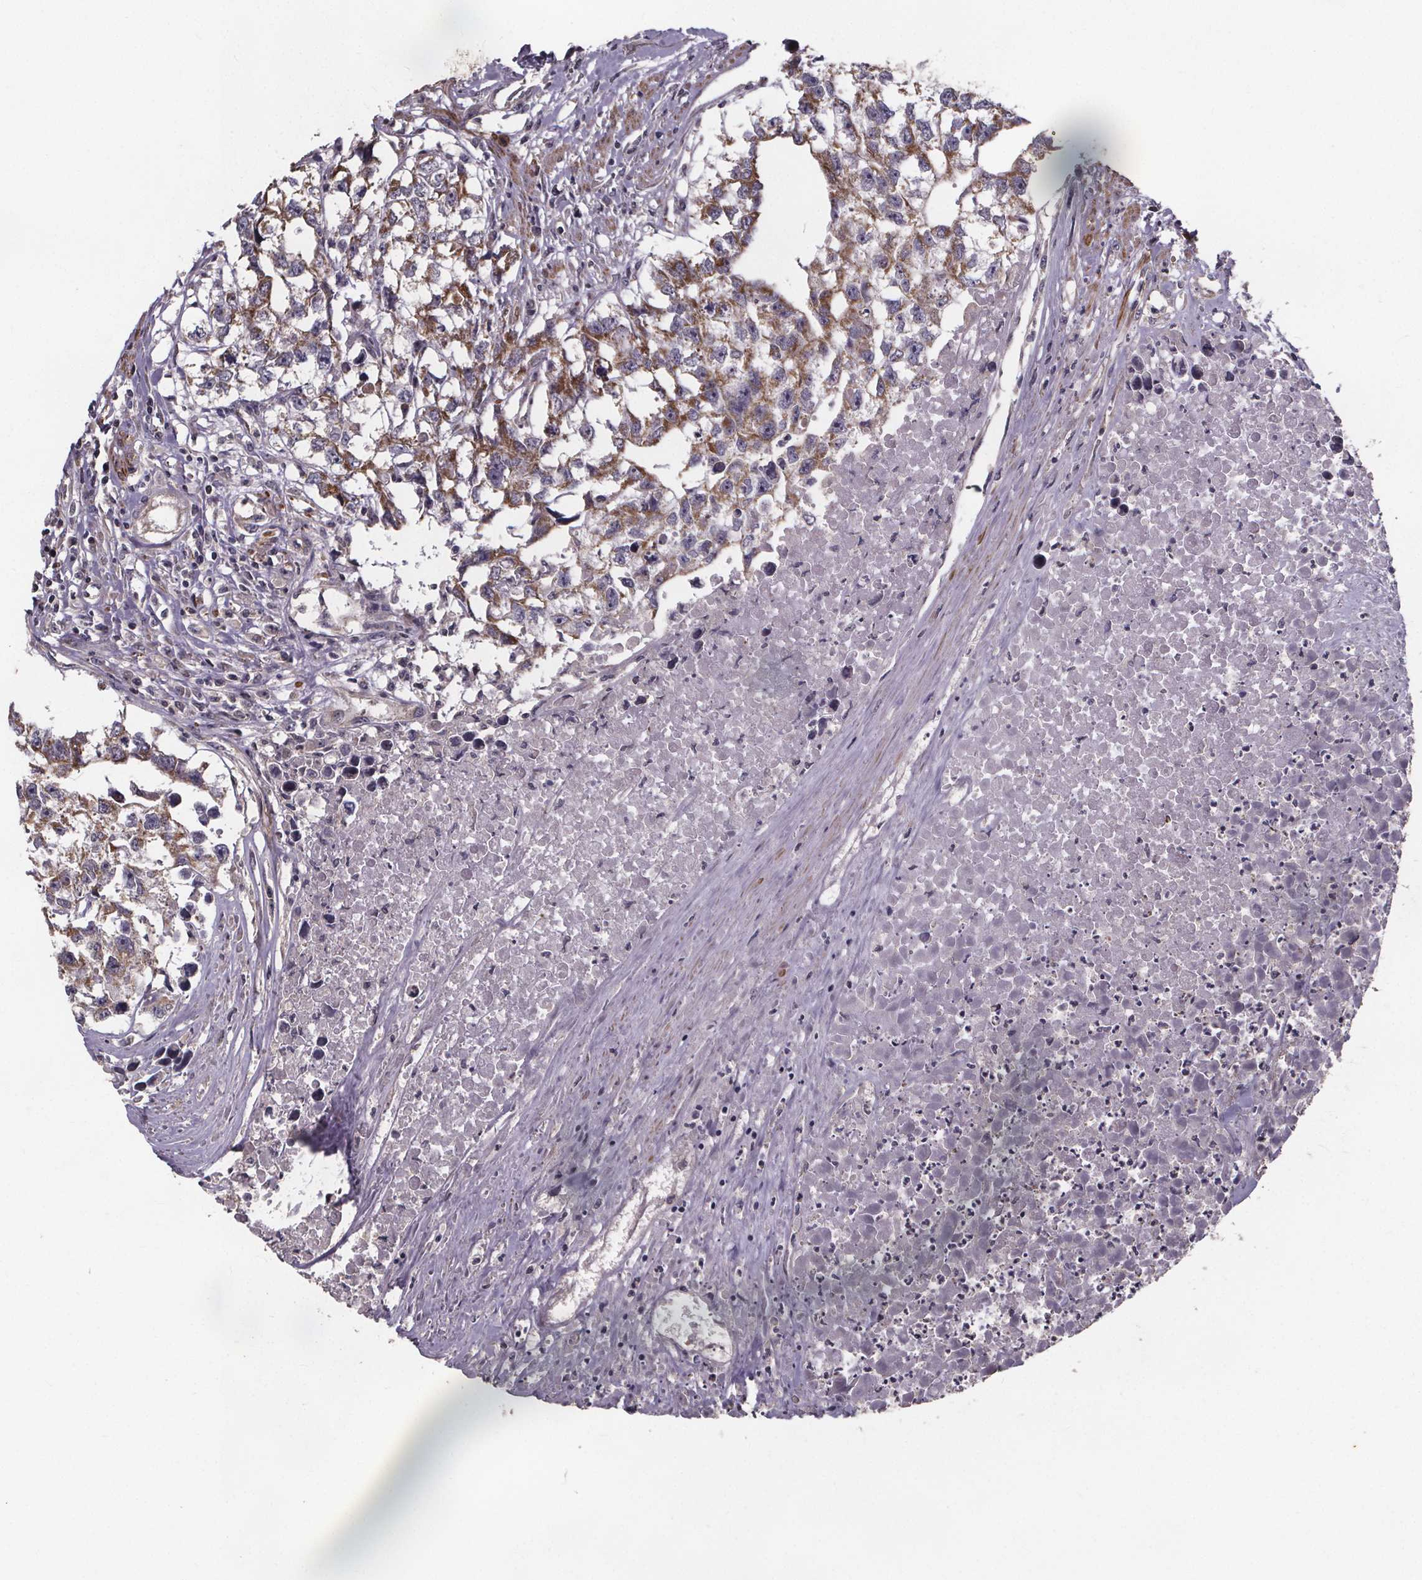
{"staining": {"intensity": "moderate", "quantity": "25%-75%", "location": "cytoplasmic/membranous"}, "tissue": "testis cancer", "cell_type": "Tumor cells", "image_type": "cancer", "snomed": [{"axis": "morphology", "description": "Carcinoma, Embryonal, NOS"}, {"axis": "morphology", "description": "Teratoma, malignant, NOS"}, {"axis": "topography", "description": "Testis"}], "caption": "Testis cancer stained for a protein displays moderate cytoplasmic/membranous positivity in tumor cells.", "gene": "YME1L1", "patient": {"sex": "male", "age": 44}}